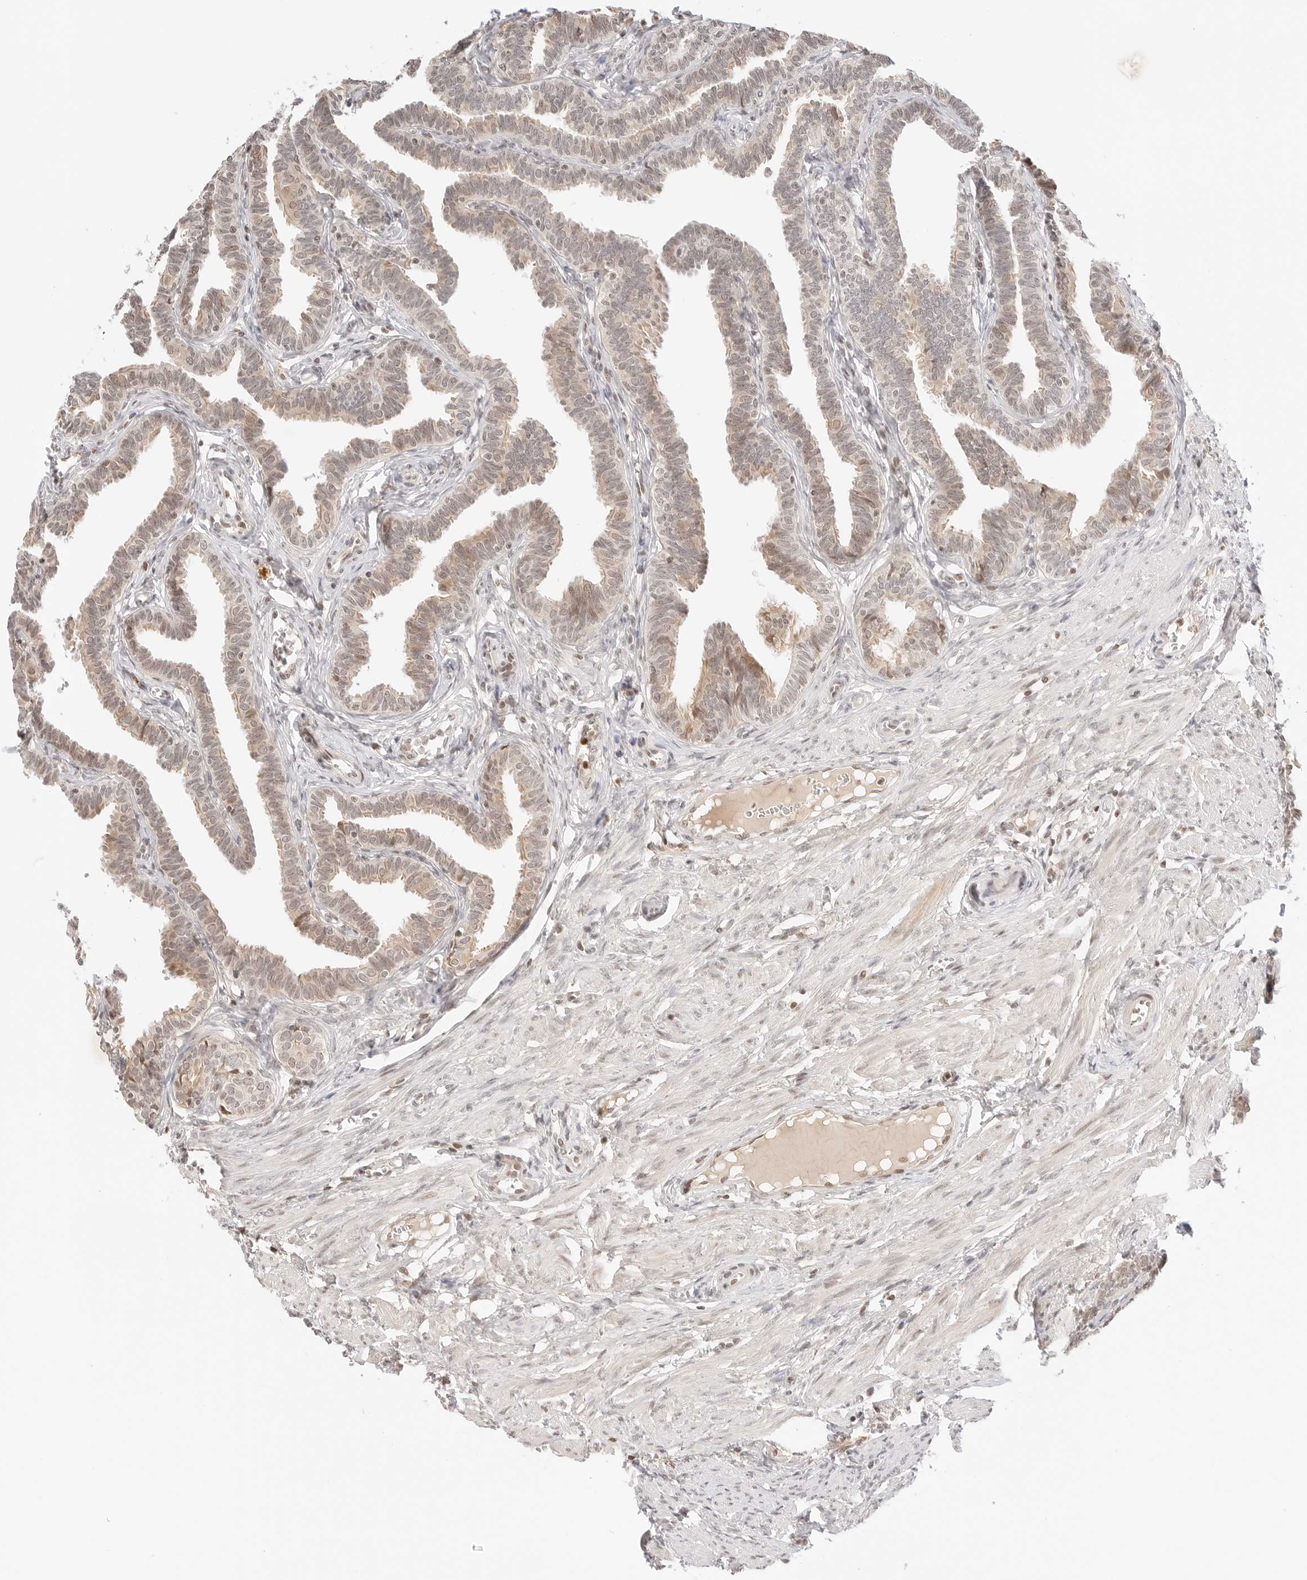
{"staining": {"intensity": "moderate", "quantity": "25%-75%", "location": "cytoplasmic/membranous,nuclear"}, "tissue": "fallopian tube", "cell_type": "Glandular cells", "image_type": "normal", "snomed": [{"axis": "morphology", "description": "Normal tissue, NOS"}, {"axis": "topography", "description": "Fallopian tube"}, {"axis": "topography", "description": "Ovary"}], "caption": "Fallopian tube stained for a protein reveals moderate cytoplasmic/membranous,nuclear positivity in glandular cells.", "gene": "RPS6KL1", "patient": {"sex": "female", "age": 23}}